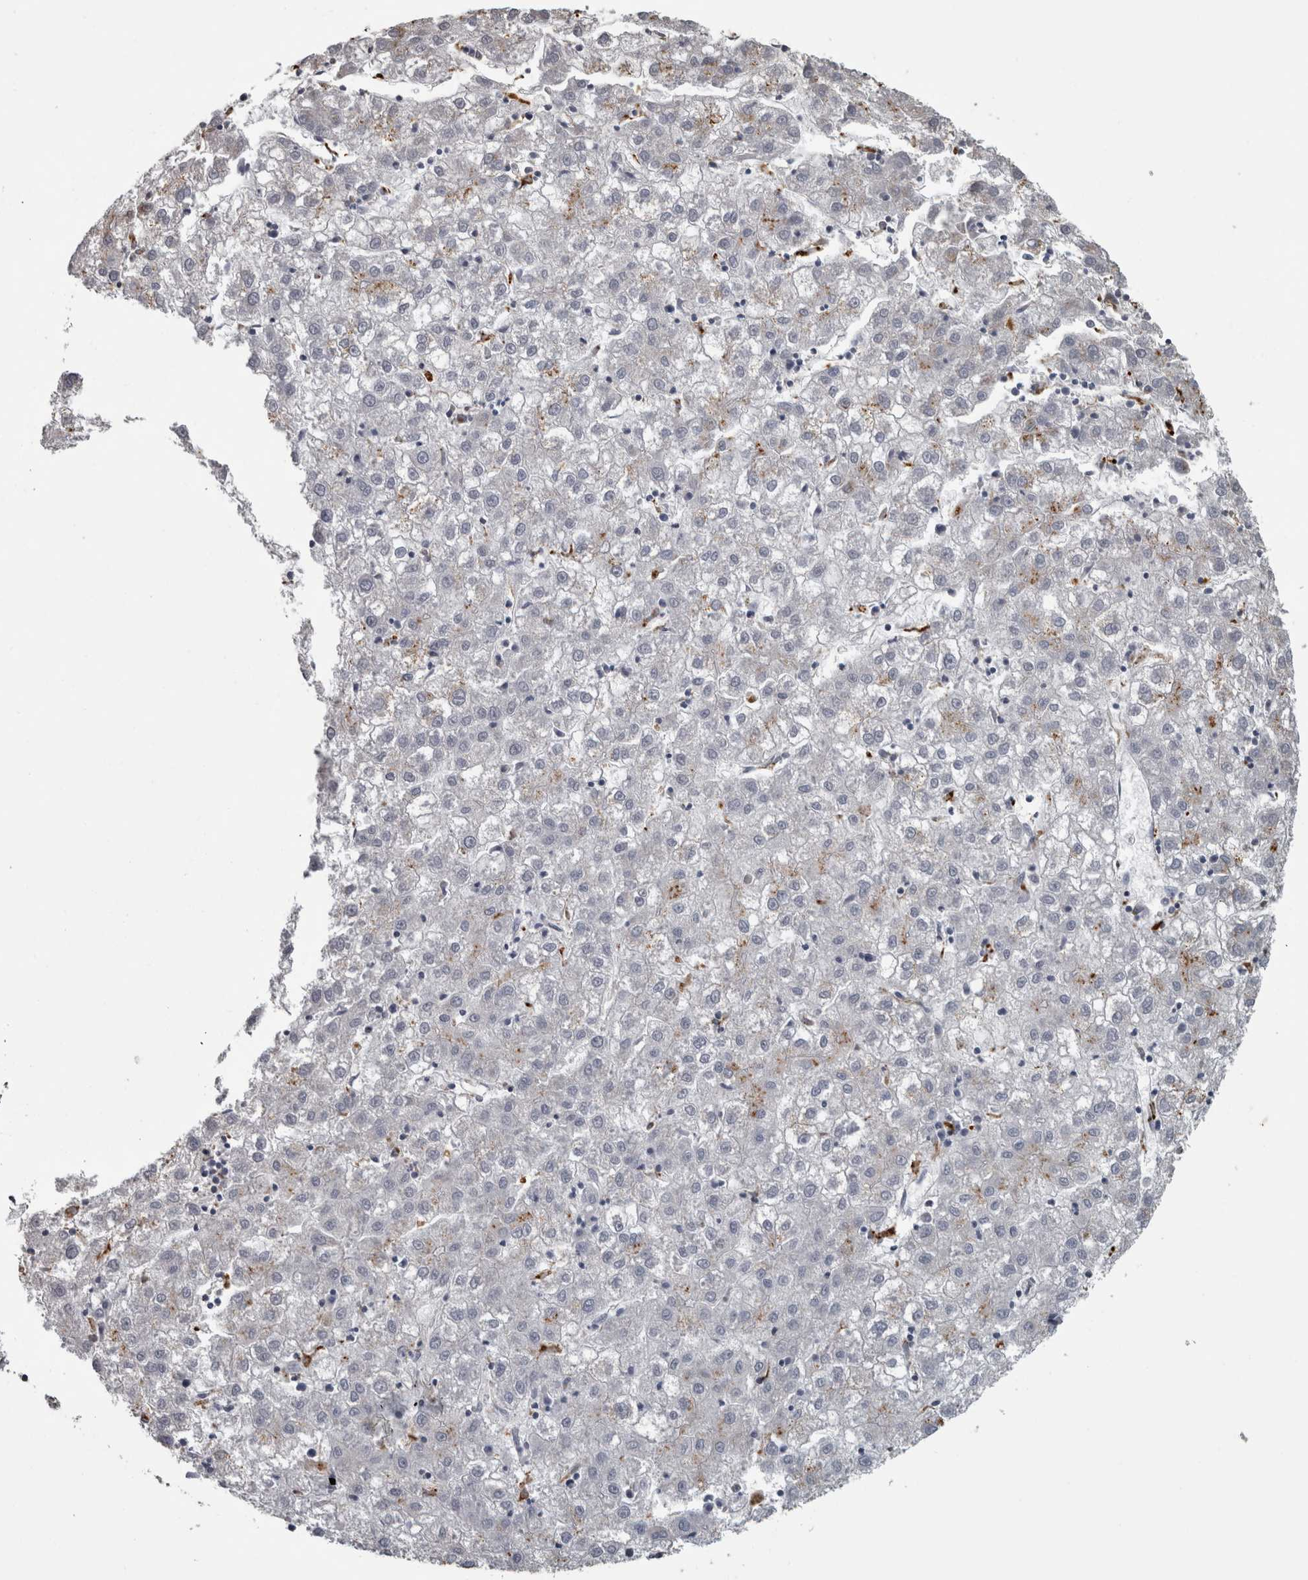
{"staining": {"intensity": "negative", "quantity": "none", "location": "none"}, "tissue": "liver cancer", "cell_type": "Tumor cells", "image_type": "cancer", "snomed": [{"axis": "morphology", "description": "Carcinoma, Hepatocellular, NOS"}, {"axis": "topography", "description": "Liver"}], "caption": "A micrograph of human liver hepatocellular carcinoma is negative for staining in tumor cells. (IHC, brightfield microscopy, high magnification).", "gene": "NAAA", "patient": {"sex": "male", "age": 72}}